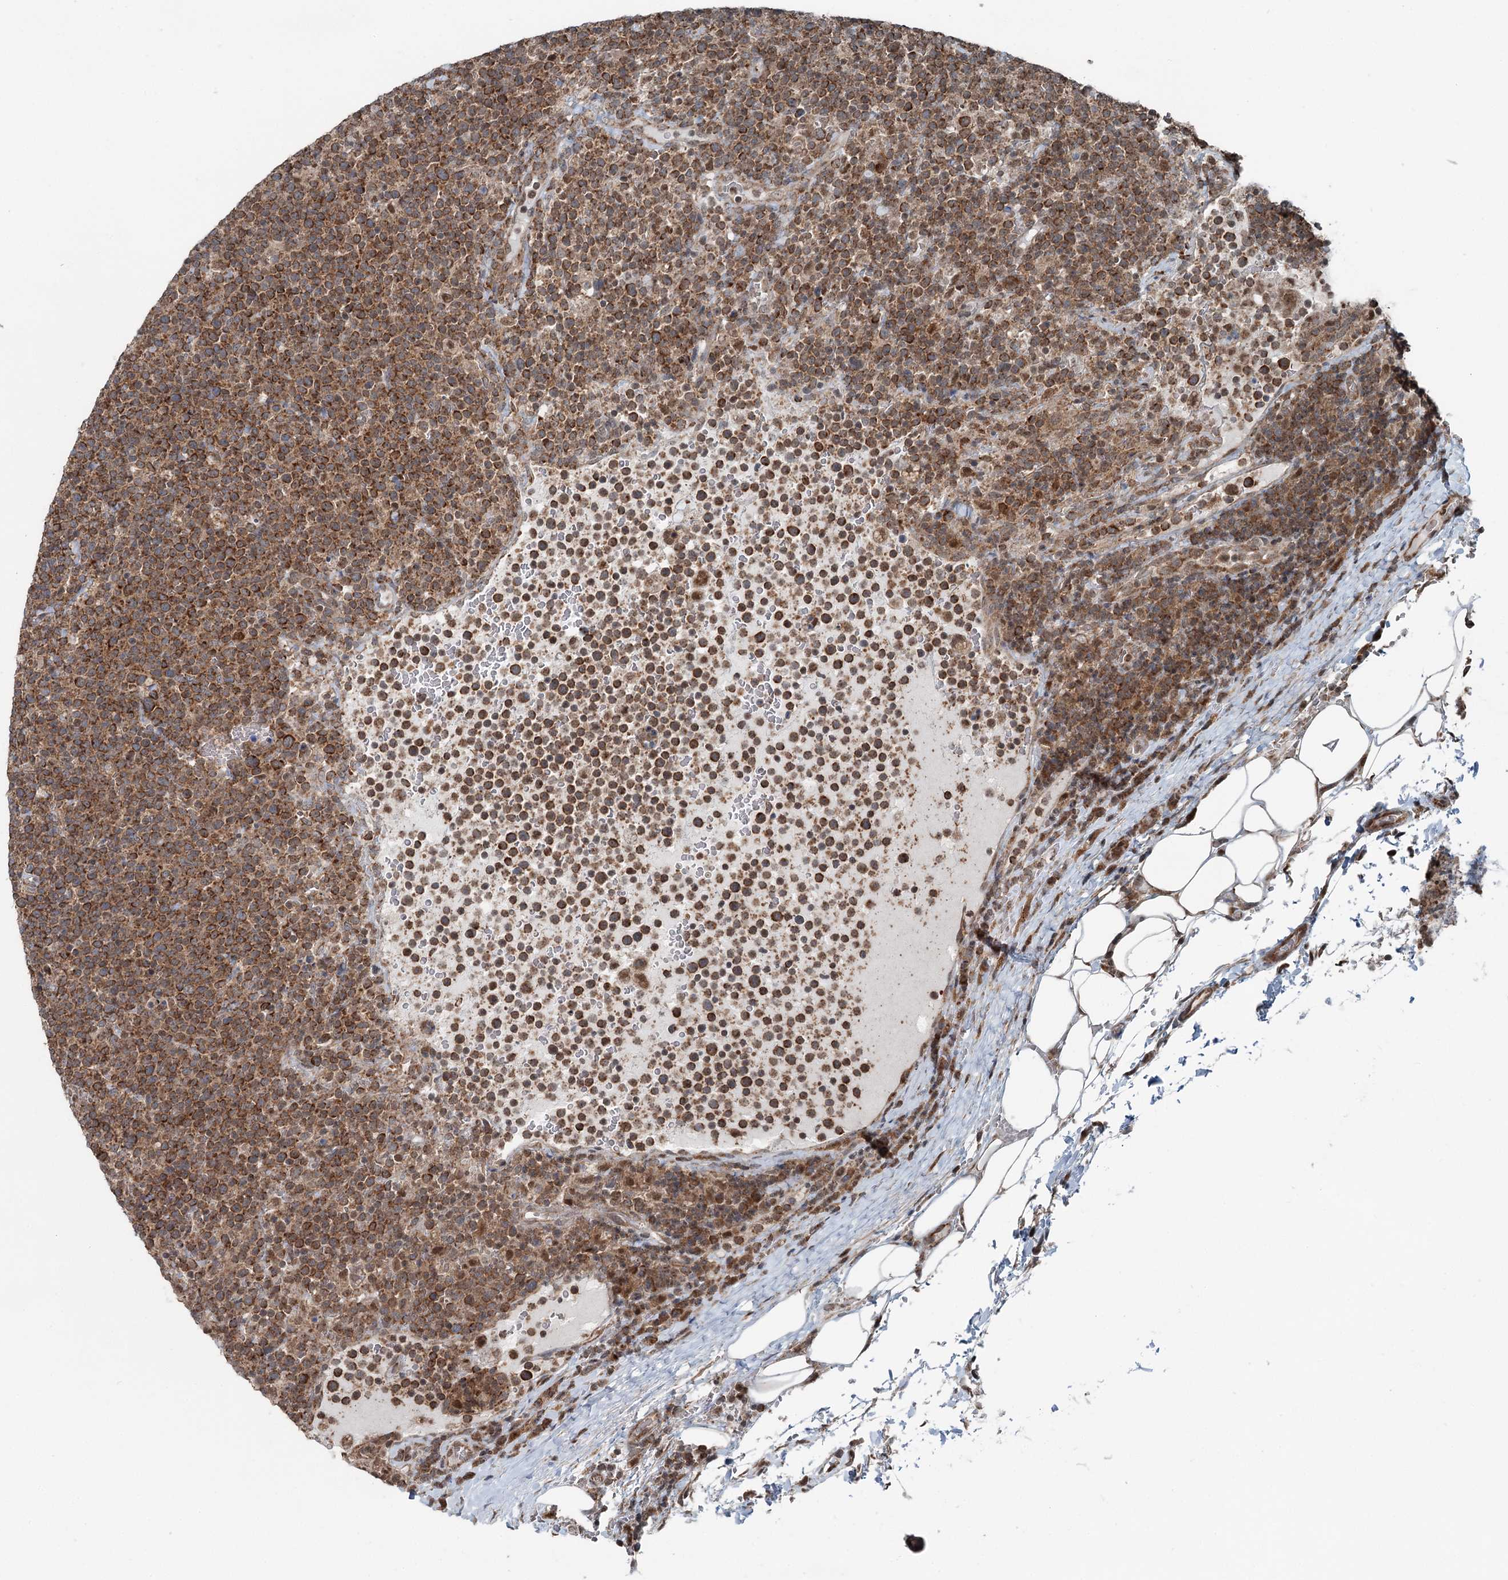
{"staining": {"intensity": "moderate", "quantity": ">75%", "location": "cytoplasmic/membranous"}, "tissue": "lymphoma", "cell_type": "Tumor cells", "image_type": "cancer", "snomed": [{"axis": "morphology", "description": "Malignant lymphoma, non-Hodgkin's type, High grade"}, {"axis": "topography", "description": "Lymph node"}], "caption": "Malignant lymphoma, non-Hodgkin's type (high-grade) stained with immunohistochemistry reveals moderate cytoplasmic/membranous expression in about >75% of tumor cells. Immunohistochemistry stains the protein in brown and the nuclei are stained blue.", "gene": "WAPL", "patient": {"sex": "male", "age": 61}}